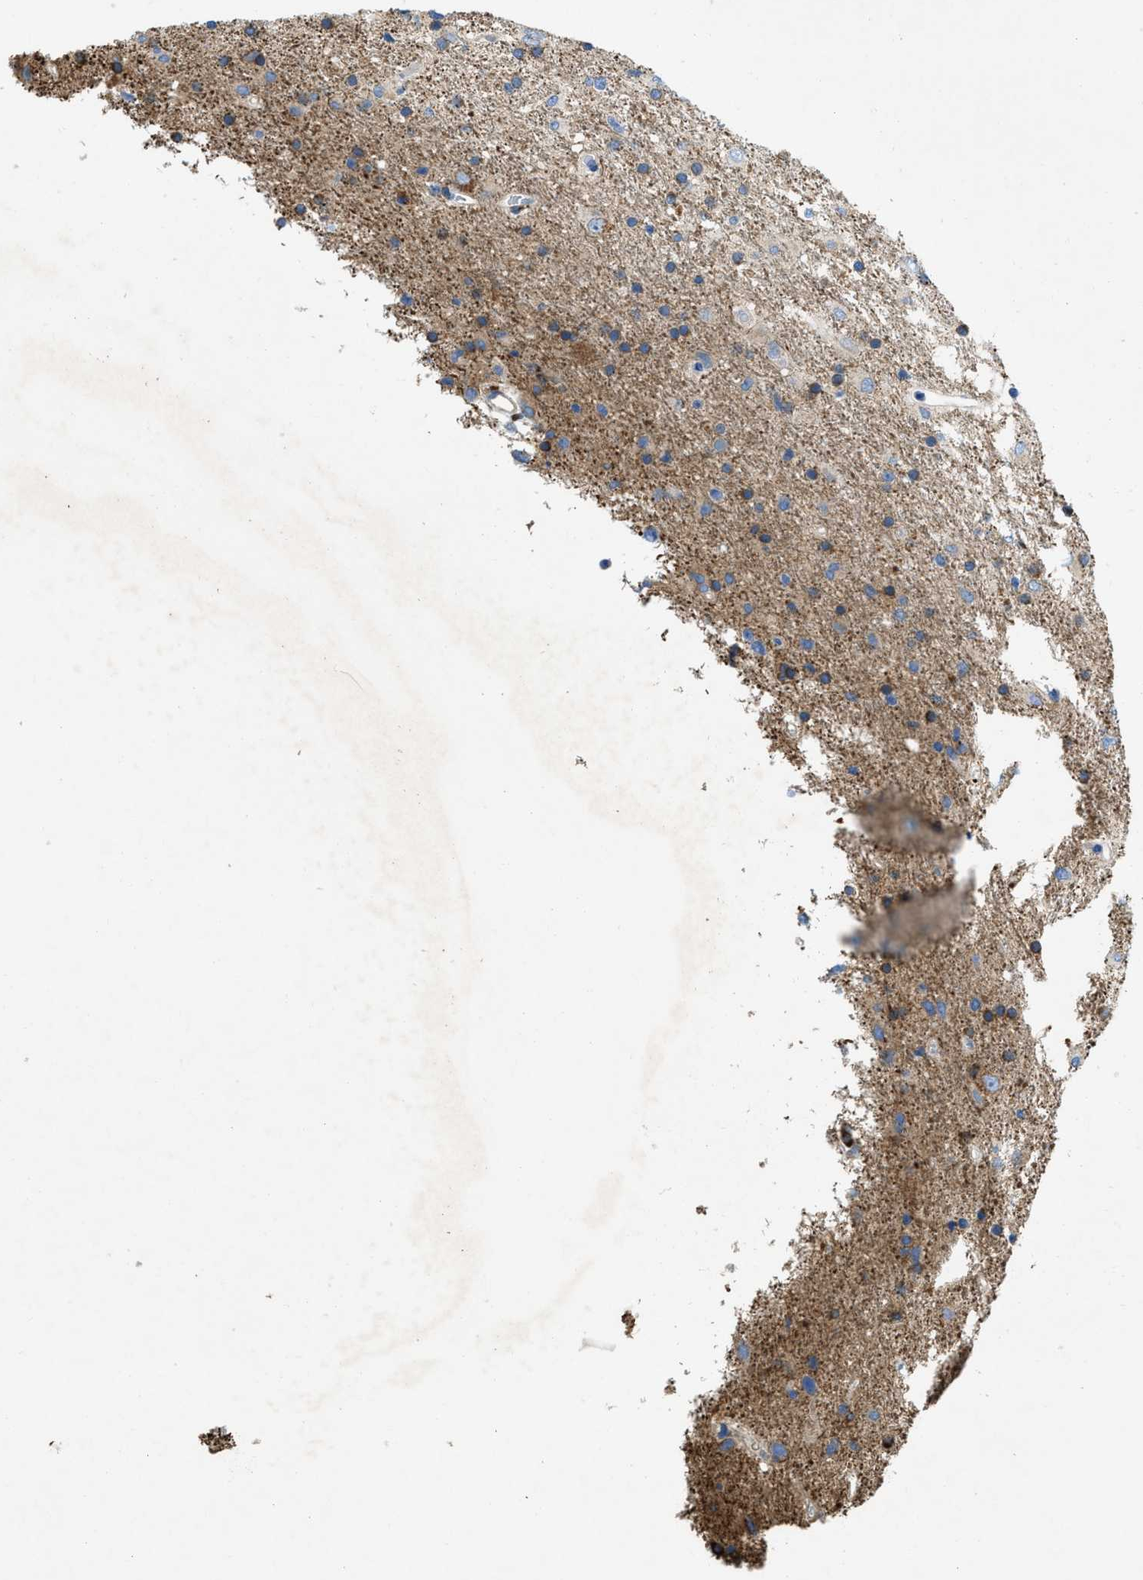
{"staining": {"intensity": "moderate", "quantity": ">75%", "location": "cytoplasmic/membranous"}, "tissue": "glioma", "cell_type": "Tumor cells", "image_type": "cancer", "snomed": [{"axis": "morphology", "description": "Glioma, malignant, Low grade"}, {"axis": "topography", "description": "Brain"}], "caption": "Protein staining of malignant glioma (low-grade) tissue displays moderate cytoplasmic/membranous positivity in about >75% of tumor cells. (DAB IHC with brightfield microscopy, high magnification).", "gene": "TMEM248", "patient": {"sex": "male", "age": 77}}